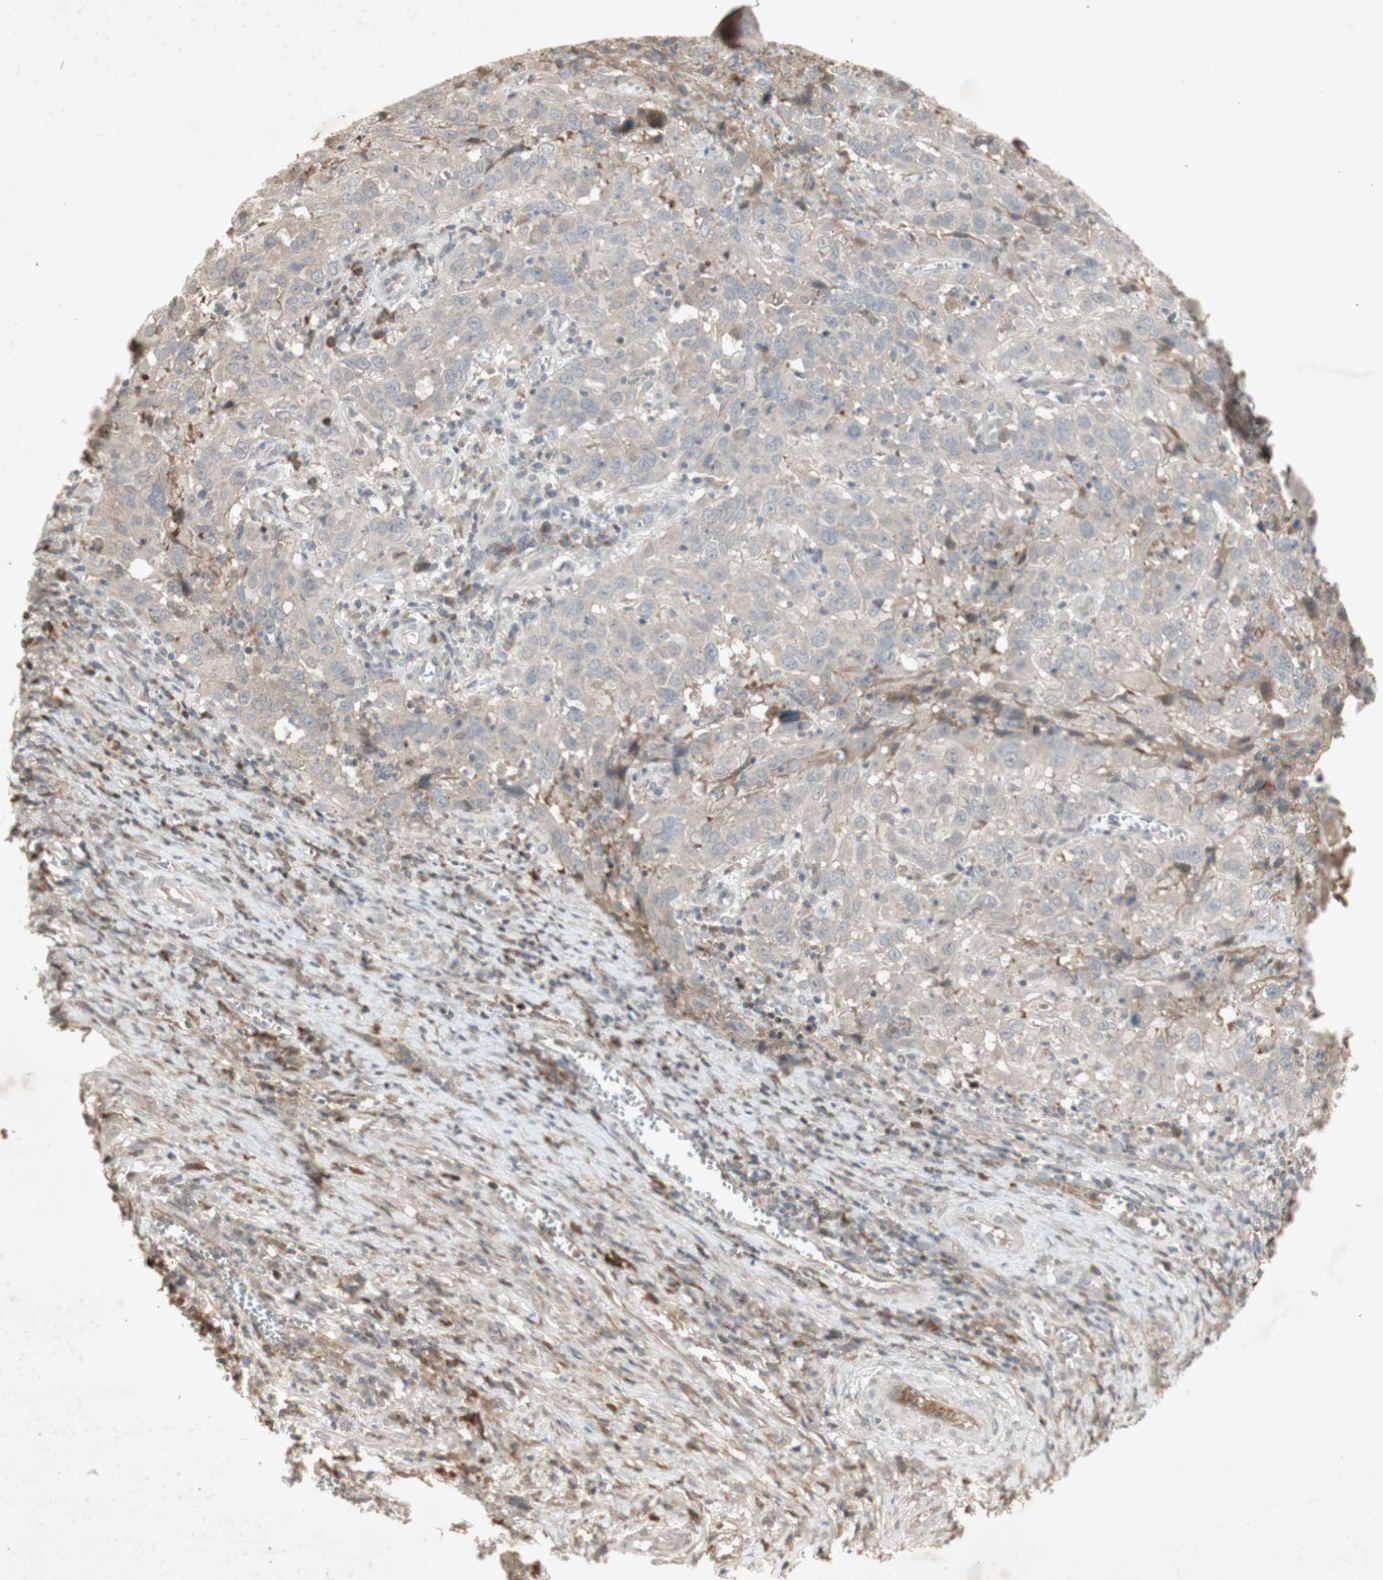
{"staining": {"intensity": "weak", "quantity": "<25%", "location": "cytoplasmic/membranous"}, "tissue": "cervical cancer", "cell_type": "Tumor cells", "image_type": "cancer", "snomed": [{"axis": "morphology", "description": "Squamous cell carcinoma, NOS"}, {"axis": "topography", "description": "Cervix"}], "caption": "Immunohistochemistry (IHC) image of neoplastic tissue: cervical cancer stained with DAB (3,3'-diaminobenzidine) reveals no significant protein staining in tumor cells. The staining is performed using DAB (3,3'-diaminobenzidine) brown chromogen with nuclei counter-stained in using hematoxylin.", "gene": "NRG4", "patient": {"sex": "female", "age": 32}}